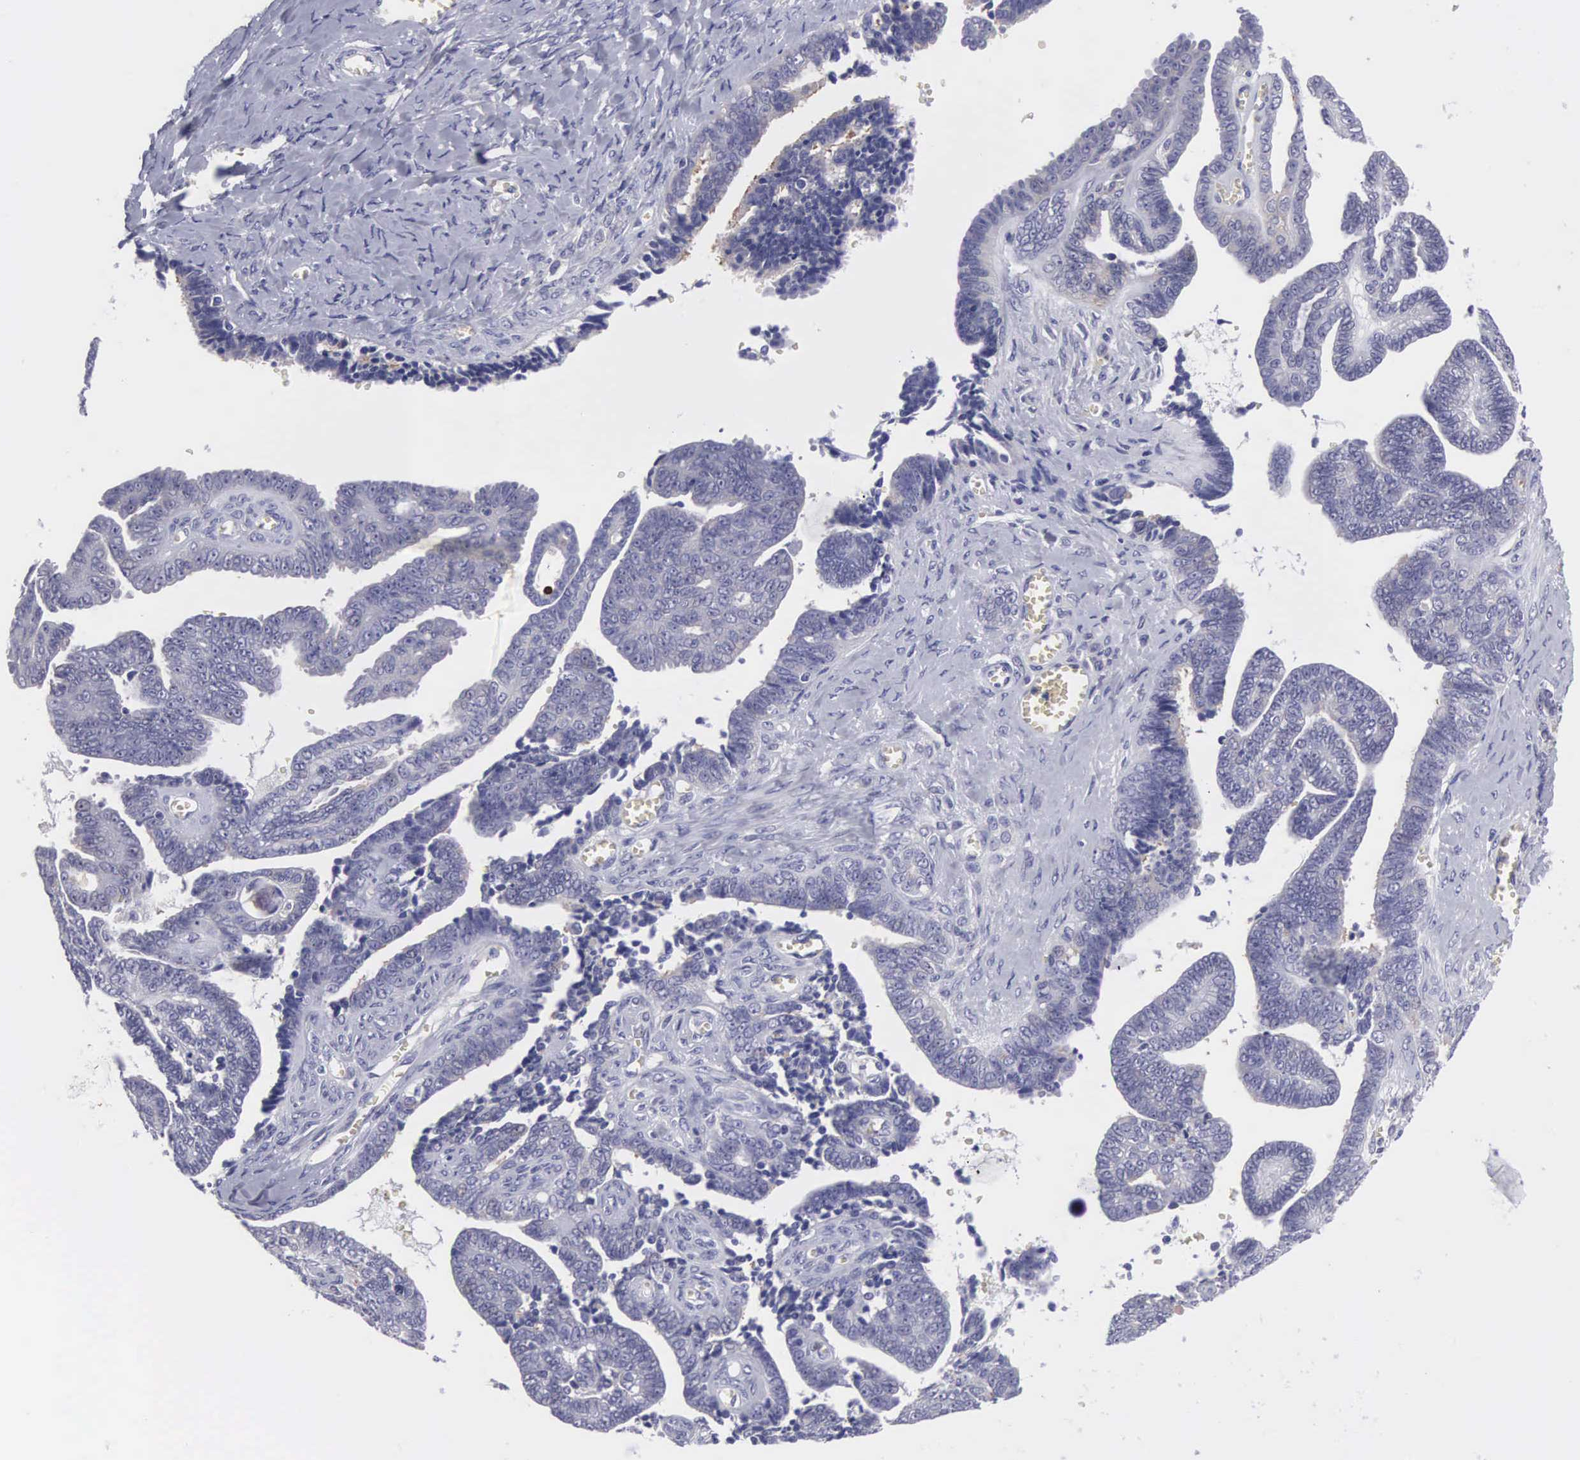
{"staining": {"intensity": "negative", "quantity": "none", "location": "none"}, "tissue": "ovarian cancer", "cell_type": "Tumor cells", "image_type": "cancer", "snomed": [{"axis": "morphology", "description": "Cystadenocarcinoma, serous, NOS"}, {"axis": "topography", "description": "Ovary"}], "caption": "There is no significant expression in tumor cells of ovarian cancer (serous cystadenocarcinoma).", "gene": "SLITRK4", "patient": {"sex": "female", "age": 71}}